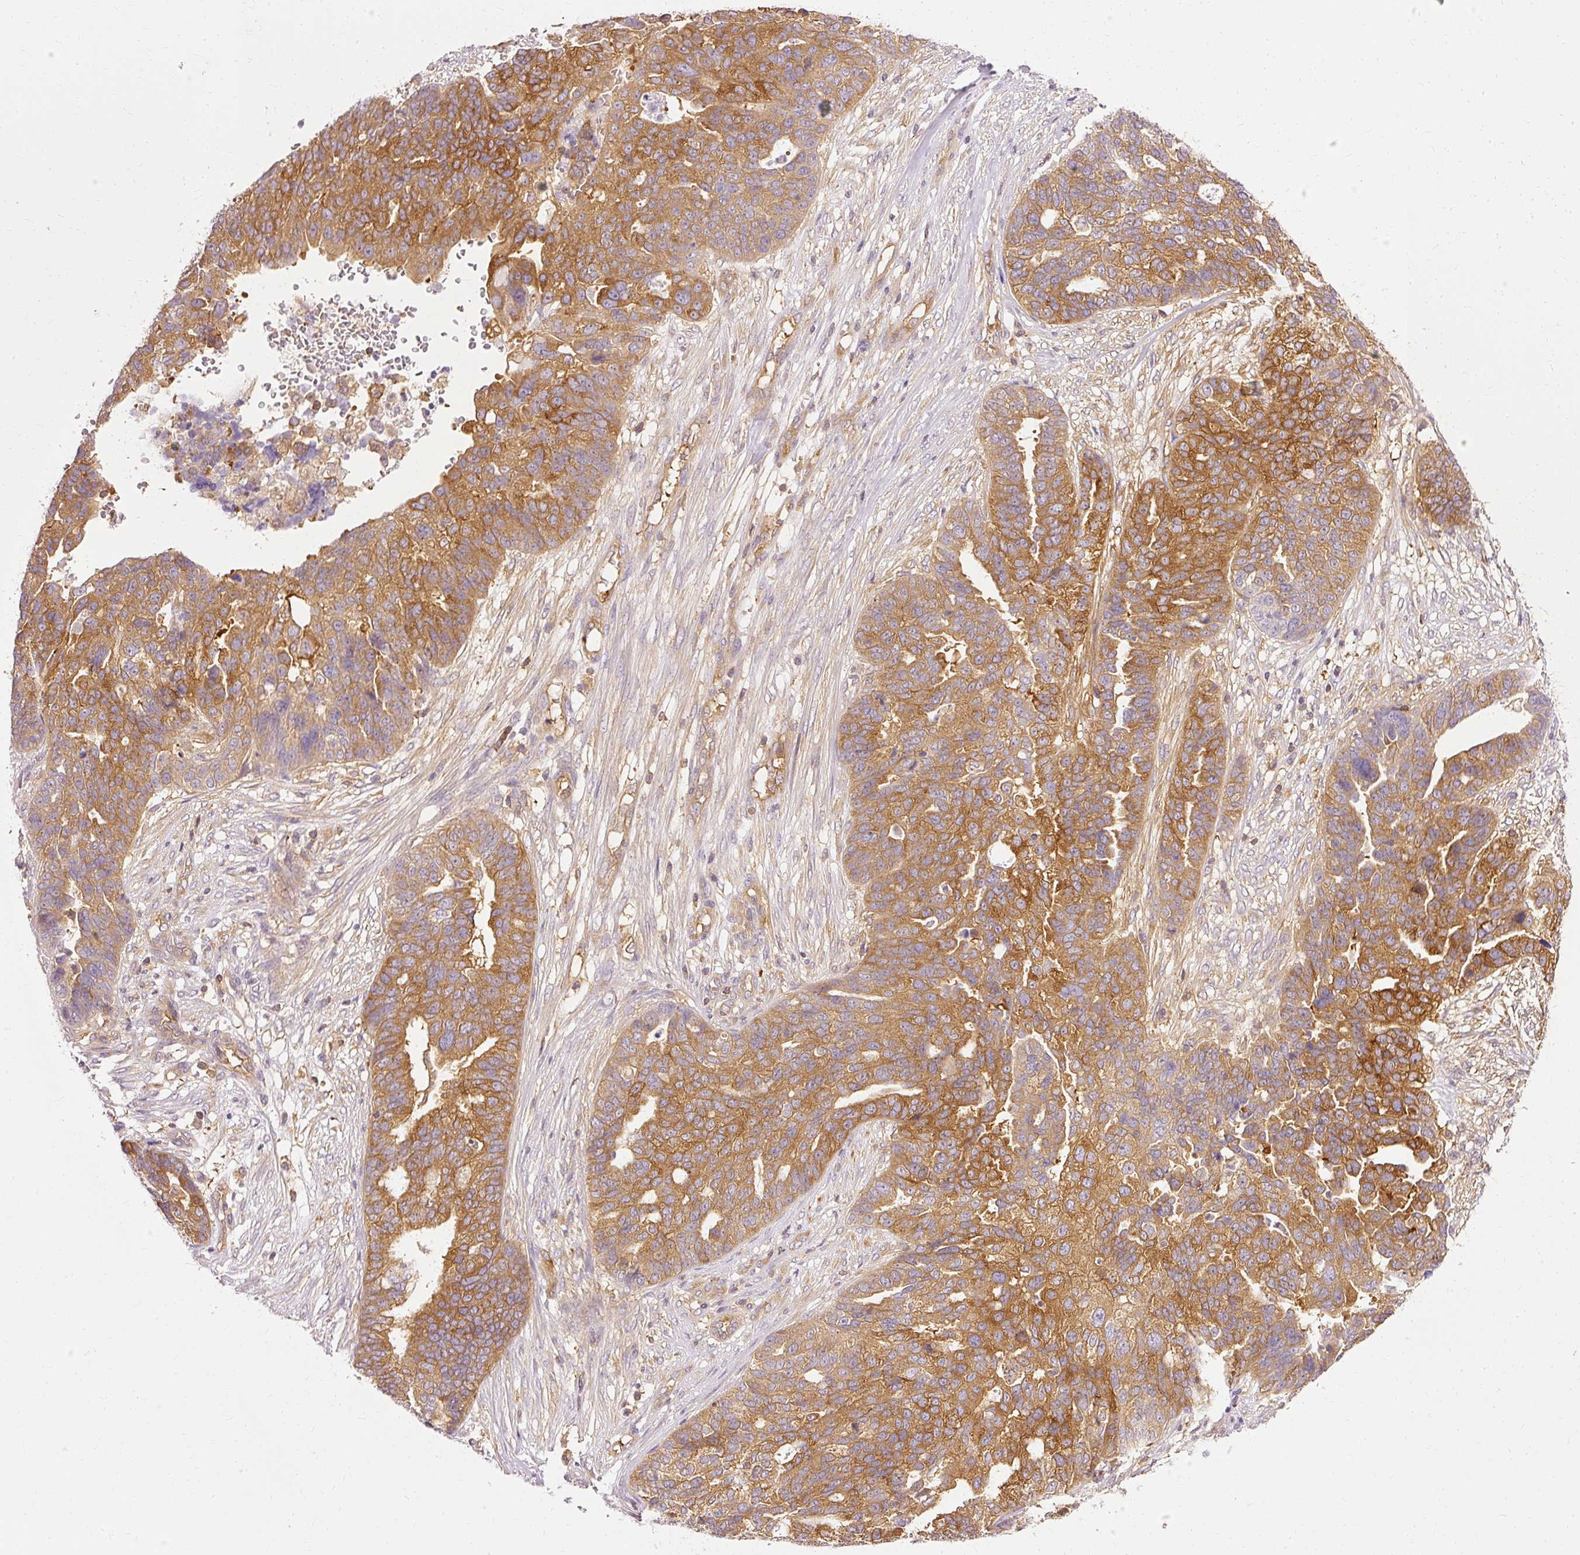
{"staining": {"intensity": "moderate", "quantity": ">75%", "location": "cytoplasmic/membranous"}, "tissue": "ovarian cancer", "cell_type": "Tumor cells", "image_type": "cancer", "snomed": [{"axis": "morphology", "description": "Cystadenocarcinoma, serous, NOS"}, {"axis": "topography", "description": "Ovary"}], "caption": "Moderate cytoplasmic/membranous protein positivity is appreciated in approximately >75% of tumor cells in ovarian cancer (serous cystadenocarcinoma). The staining is performed using DAB (3,3'-diaminobenzidine) brown chromogen to label protein expression. The nuclei are counter-stained blue using hematoxylin.", "gene": "ARMH3", "patient": {"sex": "female", "age": 59}}